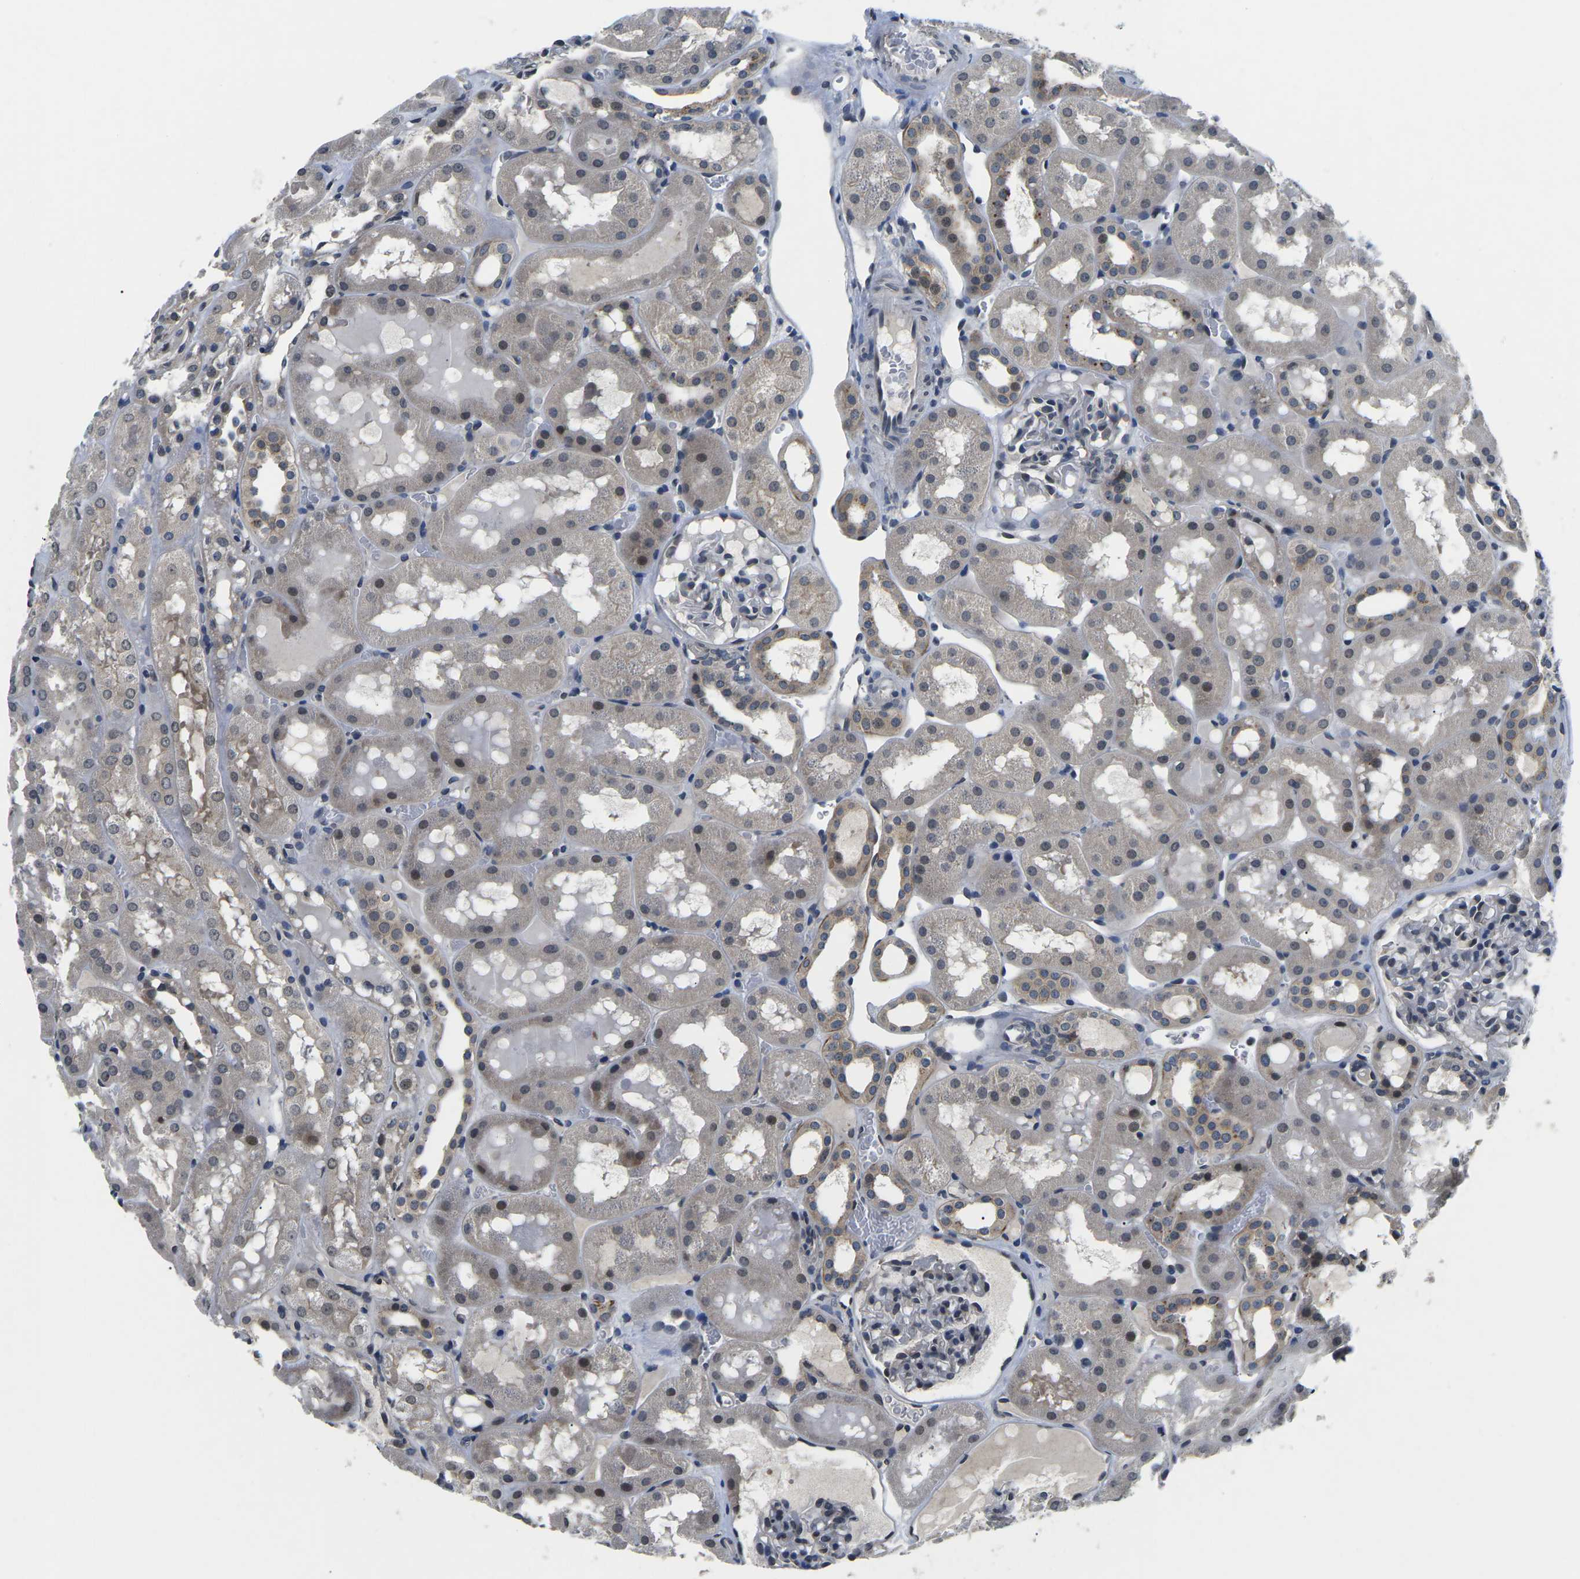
{"staining": {"intensity": "moderate", "quantity": "<25%", "location": "nuclear"}, "tissue": "kidney", "cell_type": "Cells in glomeruli", "image_type": "normal", "snomed": [{"axis": "morphology", "description": "Normal tissue, NOS"}, {"axis": "topography", "description": "Kidney"}, {"axis": "topography", "description": "Urinary bladder"}], "caption": "A histopathology image of human kidney stained for a protein displays moderate nuclear brown staining in cells in glomeruli.", "gene": "SNX10", "patient": {"sex": "male", "age": 16}}